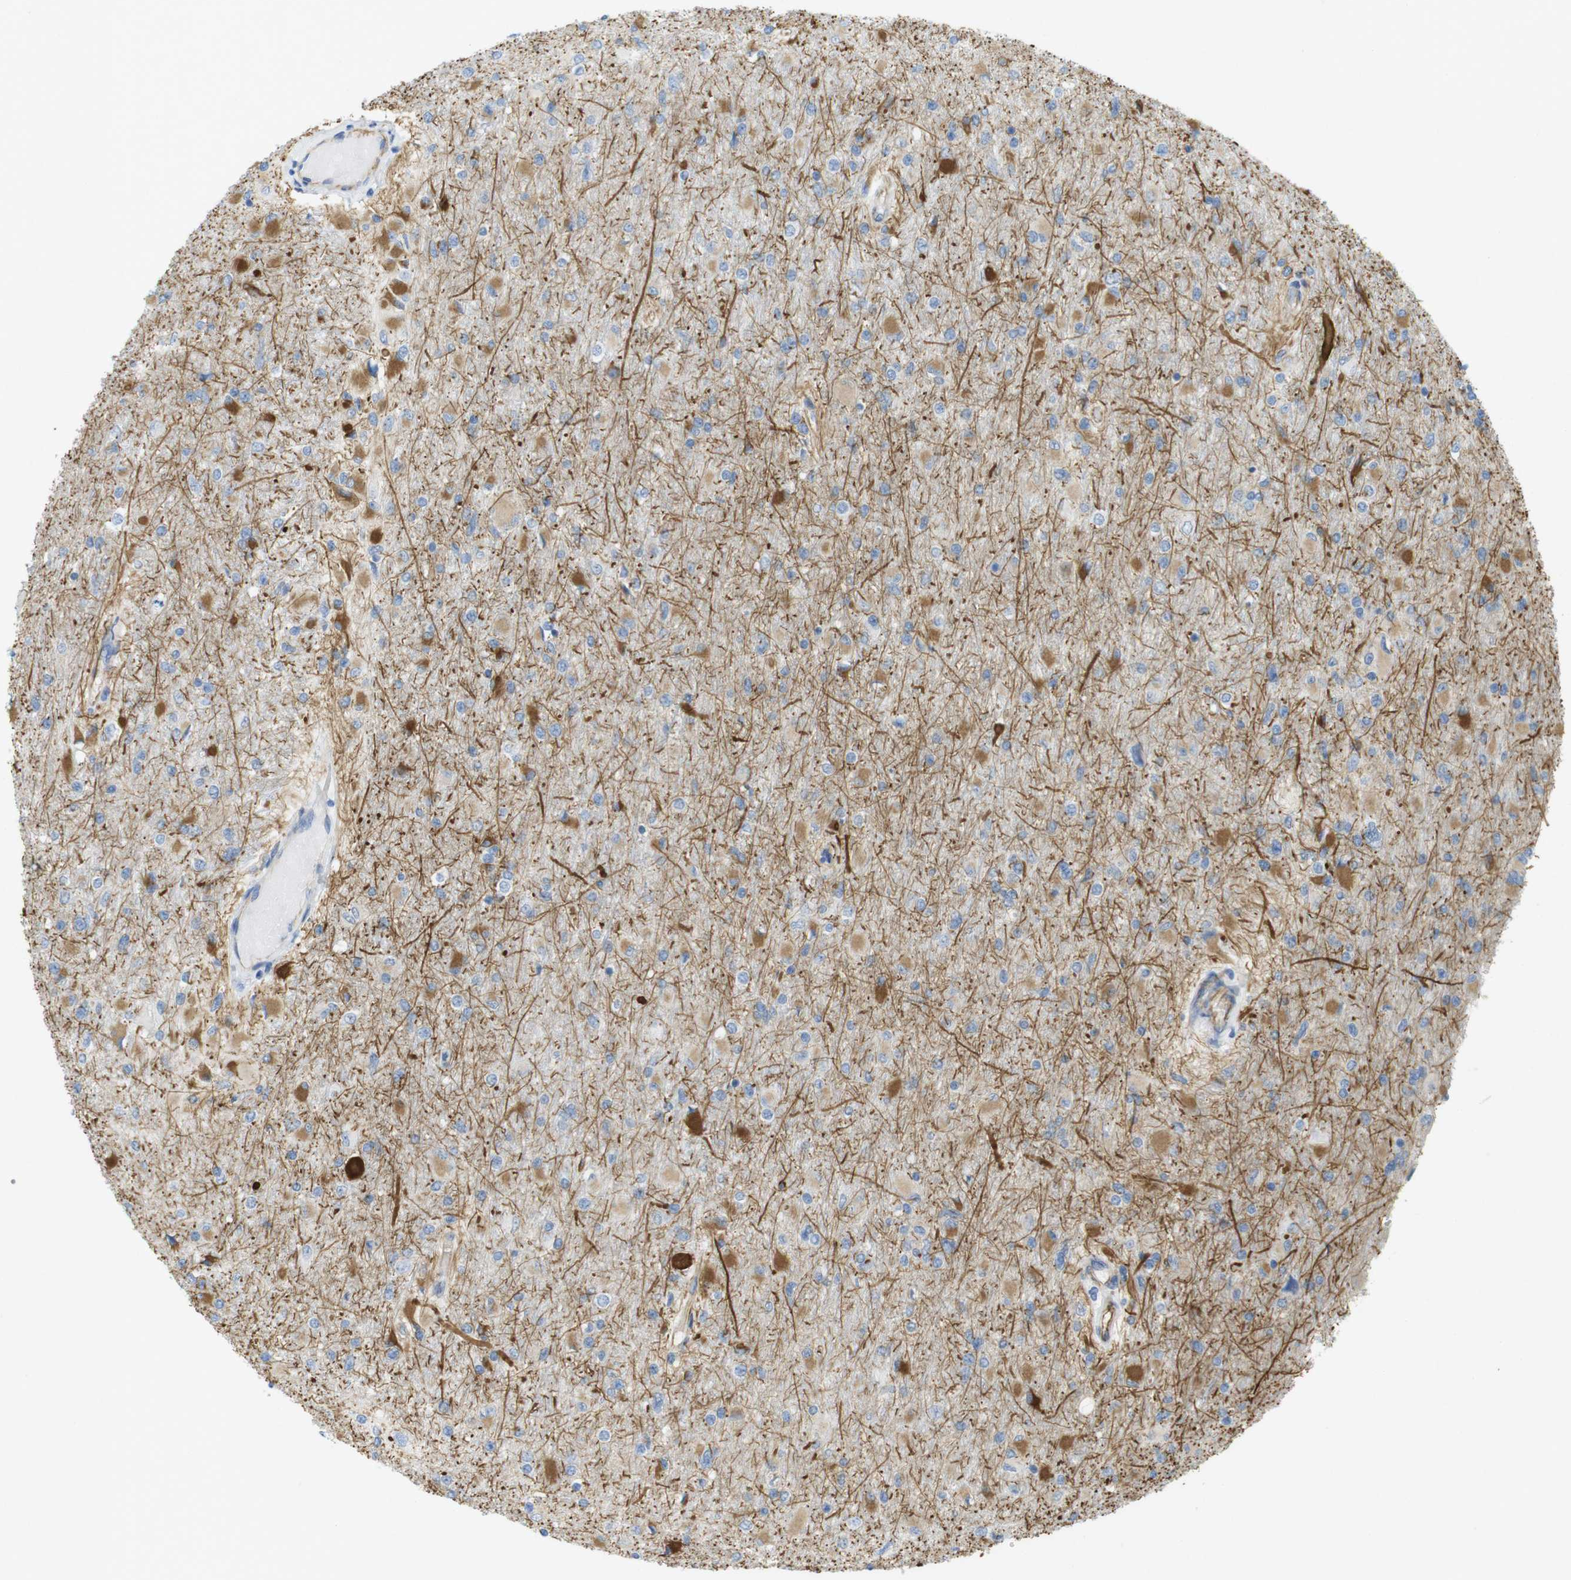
{"staining": {"intensity": "negative", "quantity": "none", "location": "none"}, "tissue": "glioma", "cell_type": "Tumor cells", "image_type": "cancer", "snomed": [{"axis": "morphology", "description": "Glioma, malignant, High grade"}, {"axis": "topography", "description": "Cerebral cortex"}], "caption": "IHC micrograph of high-grade glioma (malignant) stained for a protein (brown), which reveals no expression in tumor cells. The staining is performed using DAB (3,3'-diaminobenzidine) brown chromogen with nuclei counter-stained in using hematoxylin.", "gene": "MS4A10", "patient": {"sex": "female", "age": 36}}